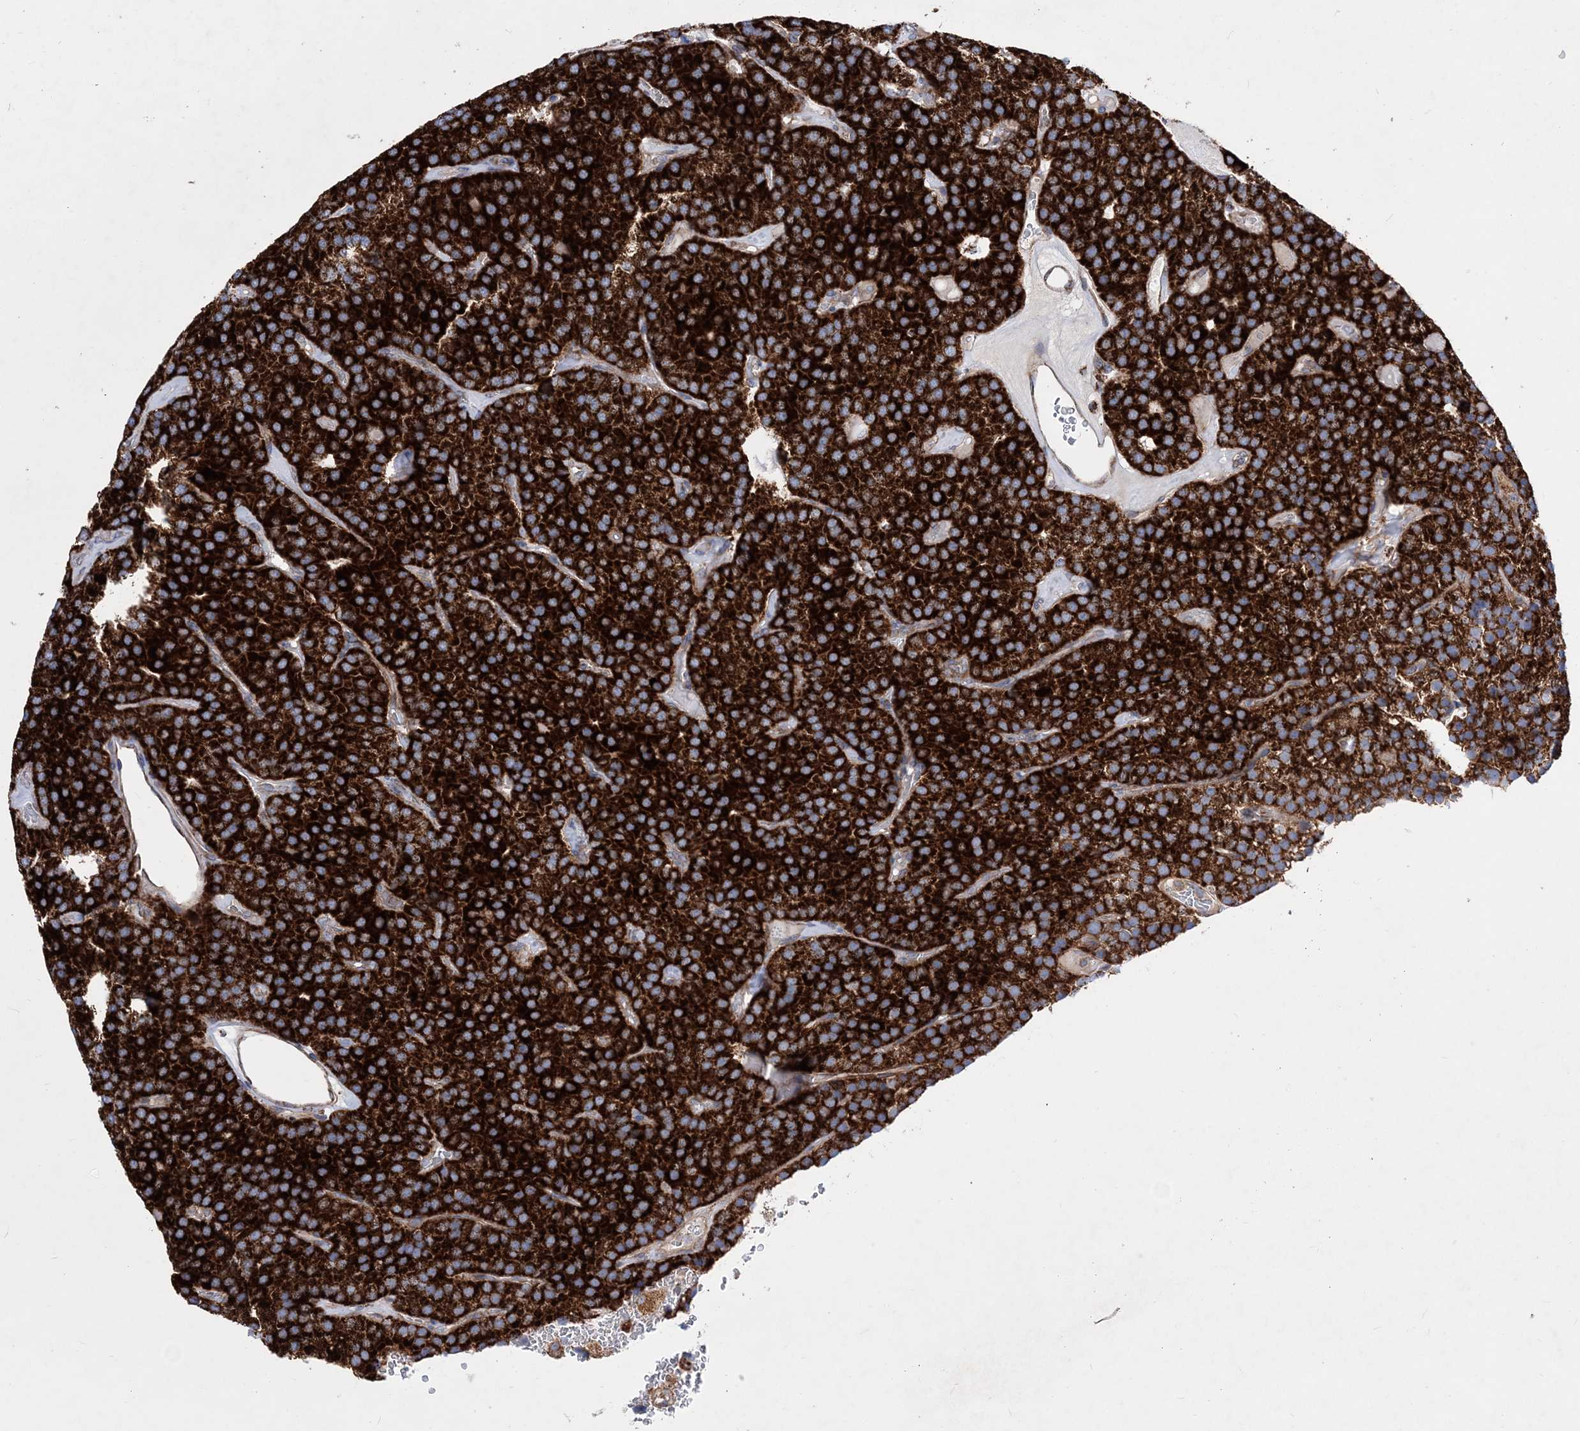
{"staining": {"intensity": "strong", "quantity": ">75%", "location": "cytoplasmic/membranous"}, "tissue": "parathyroid gland", "cell_type": "Glandular cells", "image_type": "normal", "snomed": [{"axis": "morphology", "description": "Normal tissue, NOS"}, {"axis": "morphology", "description": "Adenoma, NOS"}, {"axis": "topography", "description": "Parathyroid gland"}], "caption": "A high amount of strong cytoplasmic/membranous expression is identified in about >75% of glandular cells in benign parathyroid gland.", "gene": "NGLY1", "patient": {"sex": "female", "age": 86}}